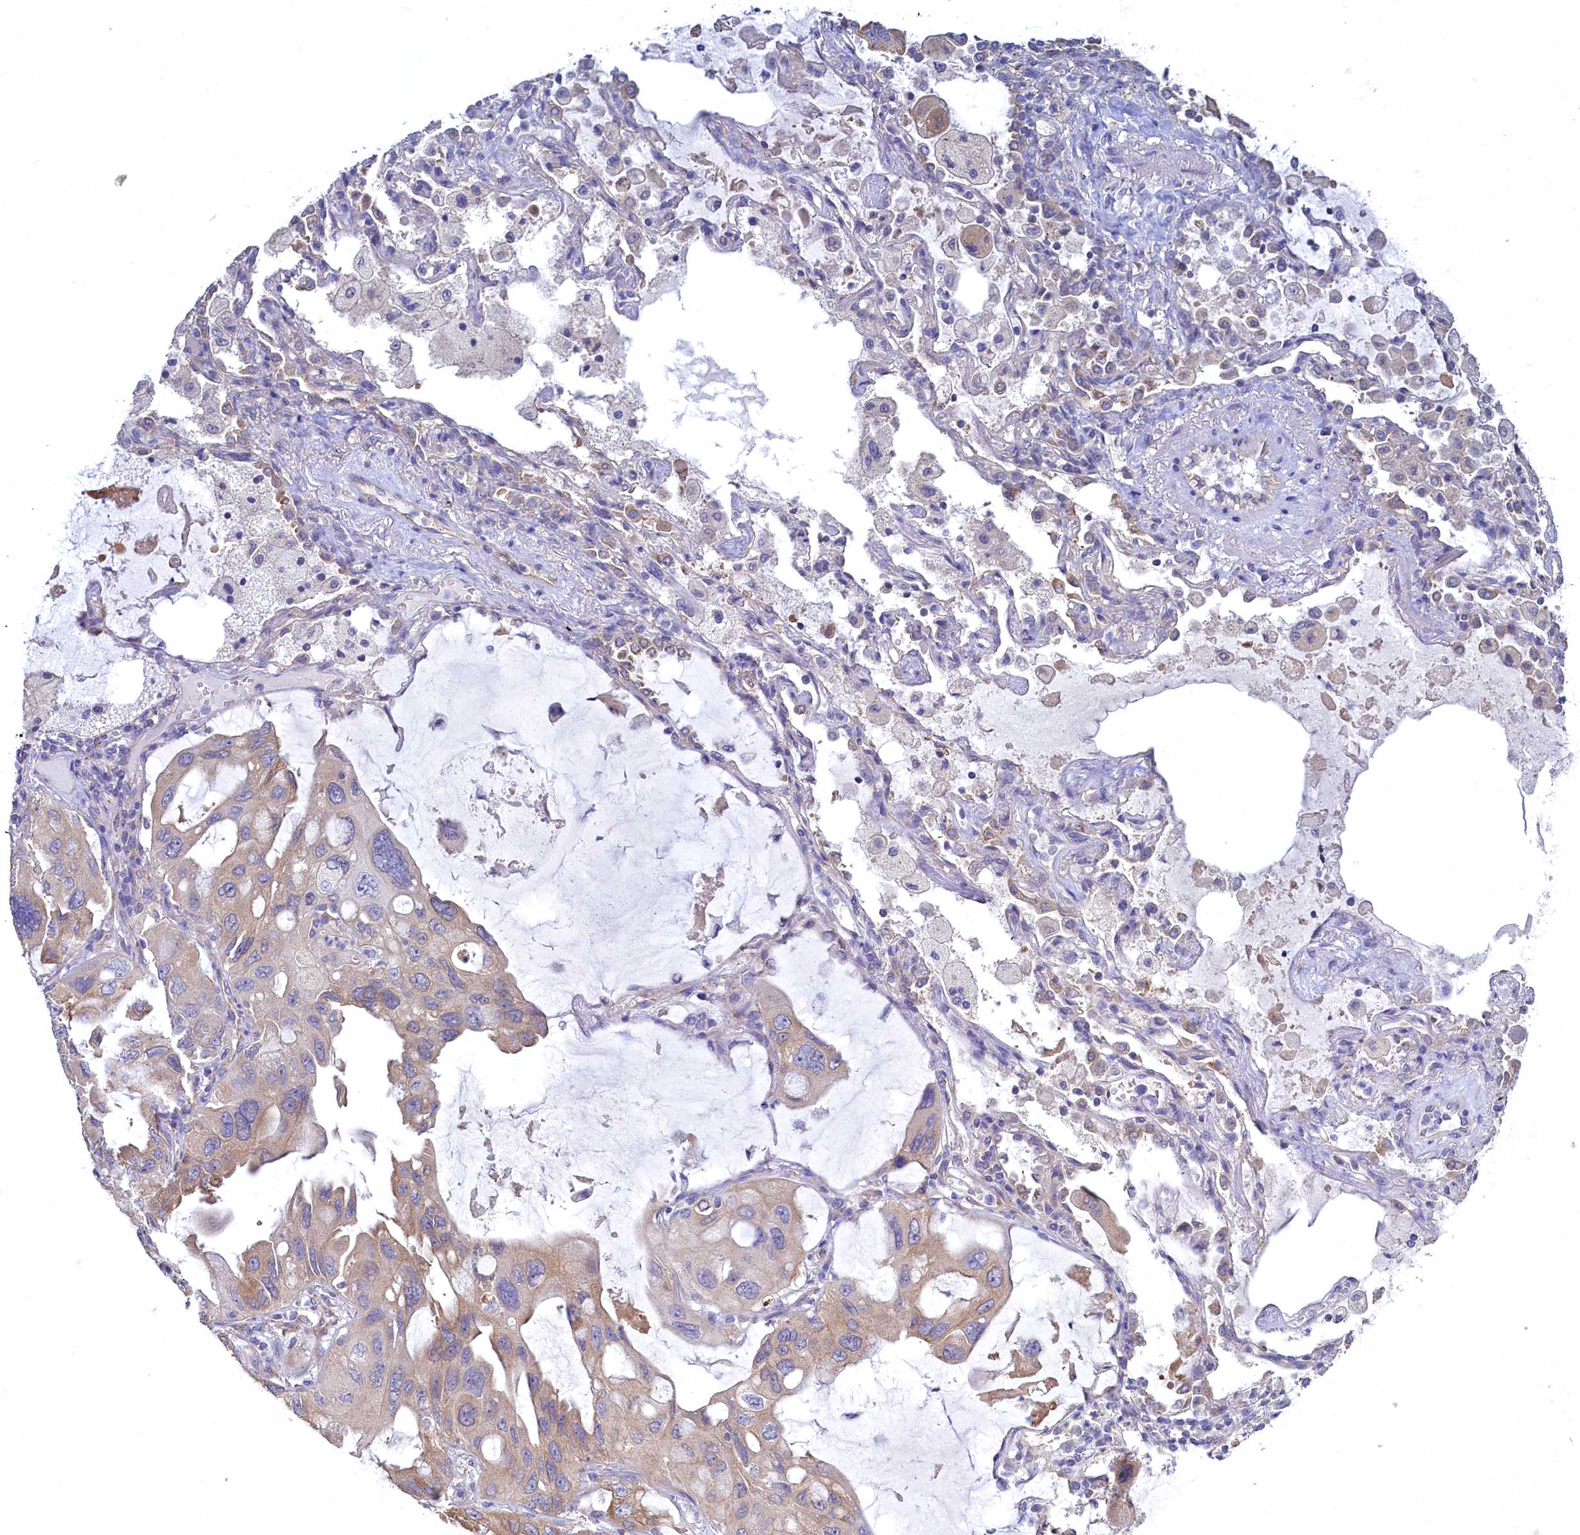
{"staining": {"intensity": "moderate", "quantity": "<25%", "location": "cytoplasmic/membranous"}, "tissue": "lung cancer", "cell_type": "Tumor cells", "image_type": "cancer", "snomed": [{"axis": "morphology", "description": "Squamous cell carcinoma, NOS"}, {"axis": "topography", "description": "Lung"}], "caption": "Lung cancer (squamous cell carcinoma) was stained to show a protein in brown. There is low levels of moderate cytoplasmic/membranous staining in about <25% of tumor cells. The staining was performed using DAB, with brown indicating positive protein expression. Nuclei are stained blue with hematoxylin.", "gene": "SPATA2L", "patient": {"sex": "female", "age": 73}}